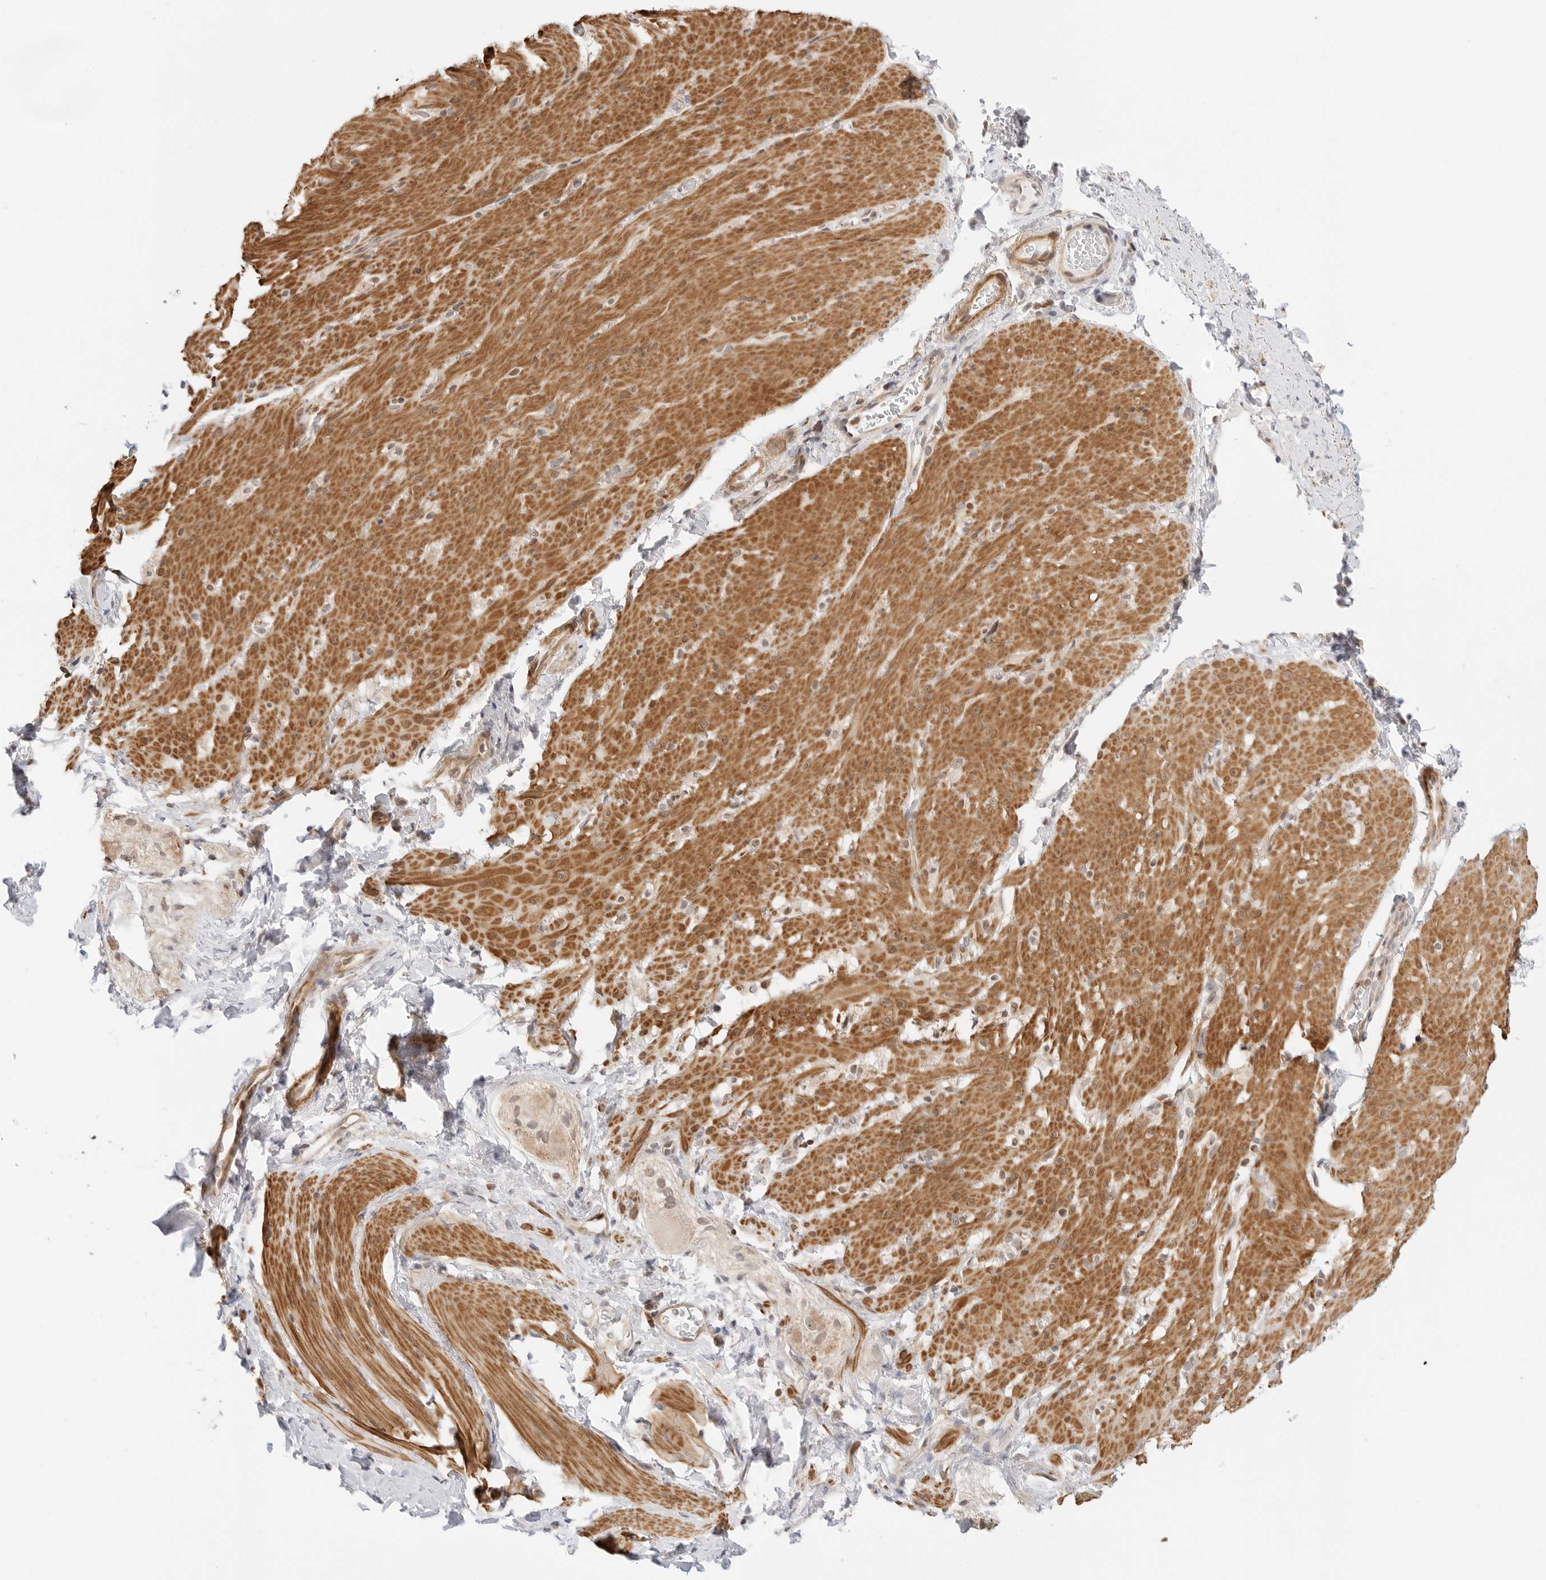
{"staining": {"intensity": "moderate", "quantity": ">75%", "location": "cytoplasmic/membranous"}, "tissue": "smooth muscle", "cell_type": "Smooth muscle cells", "image_type": "normal", "snomed": [{"axis": "morphology", "description": "Normal tissue, NOS"}, {"axis": "topography", "description": "Smooth muscle"}, {"axis": "topography", "description": "Small intestine"}], "caption": "The immunohistochemical stain highlights moderate cytoplasmic/membranous expression in smooth muscle cells of normal smooth muscle.", "gene": "GORAB", "patient": {"sex": "female", "age": 84}}